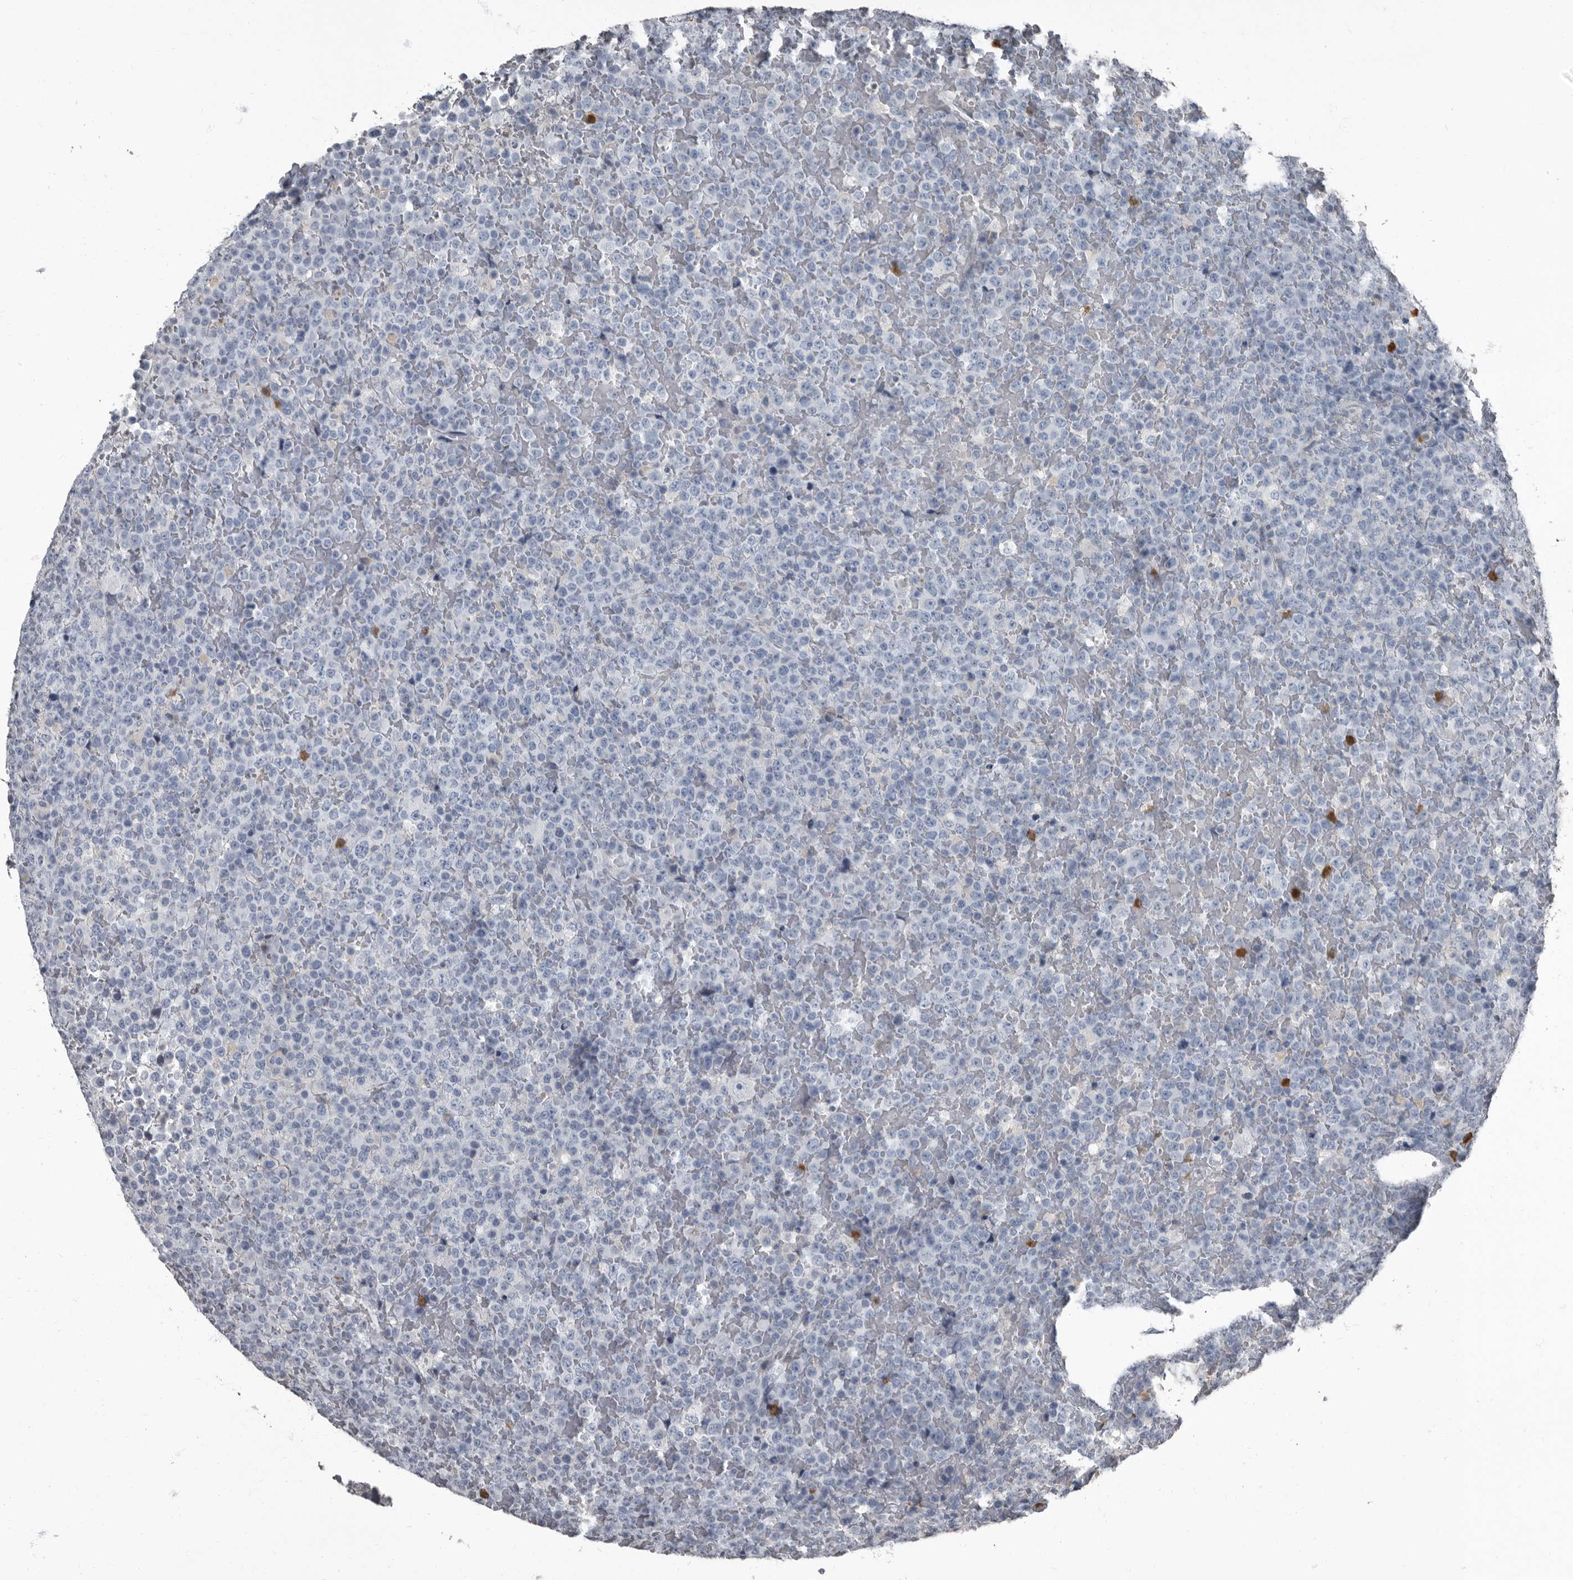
{"staining": {"intensity": "negative", "quantity": "none", "location": "none"}, "tissue": "lymphoma", "cell_type": "Tumor cells", "image_type": "cancer", "snomed": [{"axis": "morphology", "description": "Malignant lymphoma, non-Hodgkin's type, High grade"}, {"axis": "topography", "description": "Lymph node"}], "caption": "Malignant lymphoma, non-Hodgkin's type (high-grade) was stained to show a protein in brown. There is no significant staining in tumor cells.", "gene": "TPD52L1", "patient": {"sex": "male", "age": 13}}